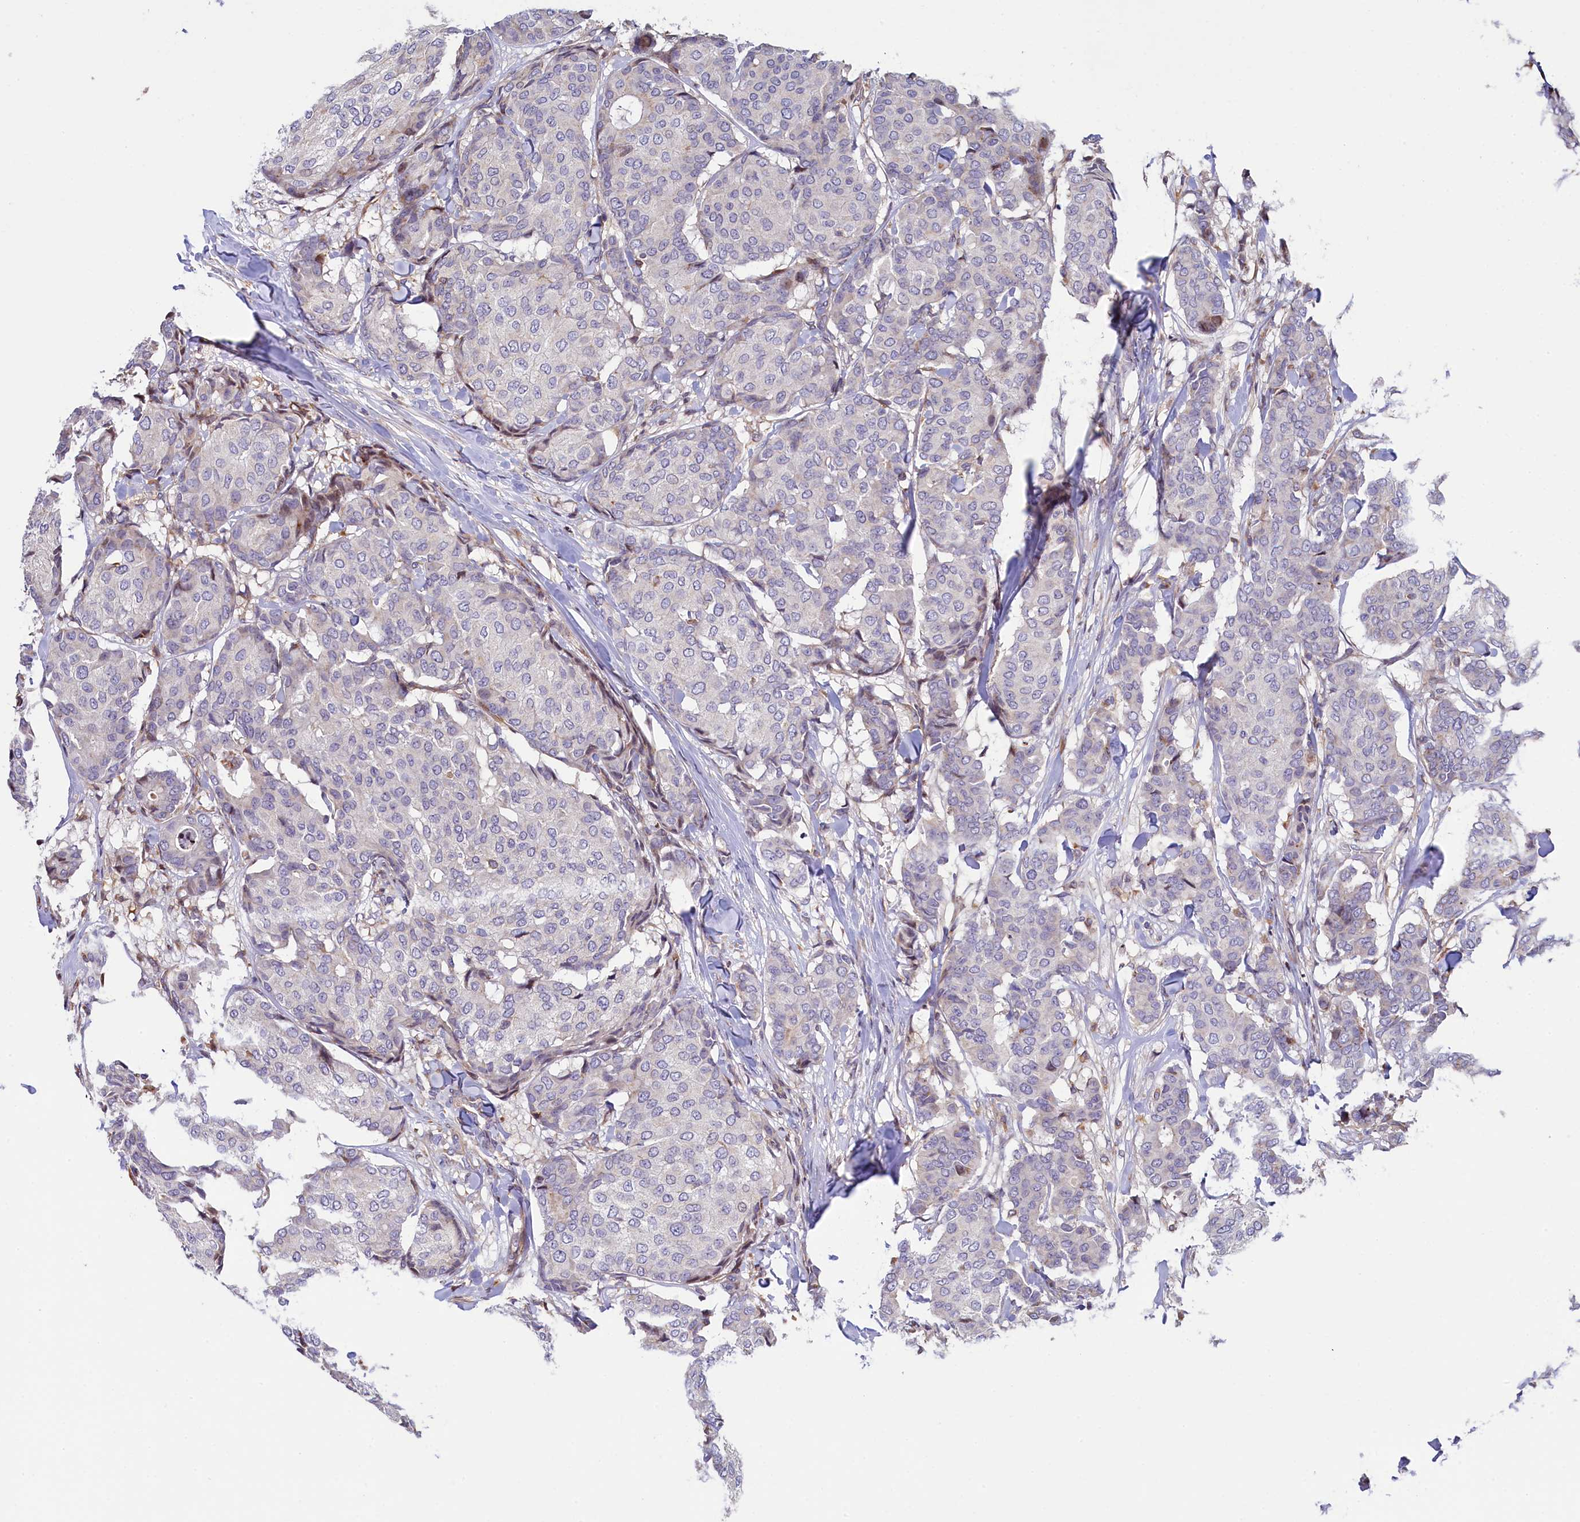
{"staining": {"intensity": "negative", "quantity": "none", "location": "none"}, "tissue": "breast cancer", "cell_type": "Tumor cells", "image_type": "cancer", "snomed": [{"axis": "morphology", "description": "Duct carcinoma"}, {"axis": "topography", "description": "Breast"}], "caption": "Tumor cells show no significant staining in breast infiltrating ductal carcinoma.", "gene": "TGDS", "patient": {"sex": "female", "age": 75}}